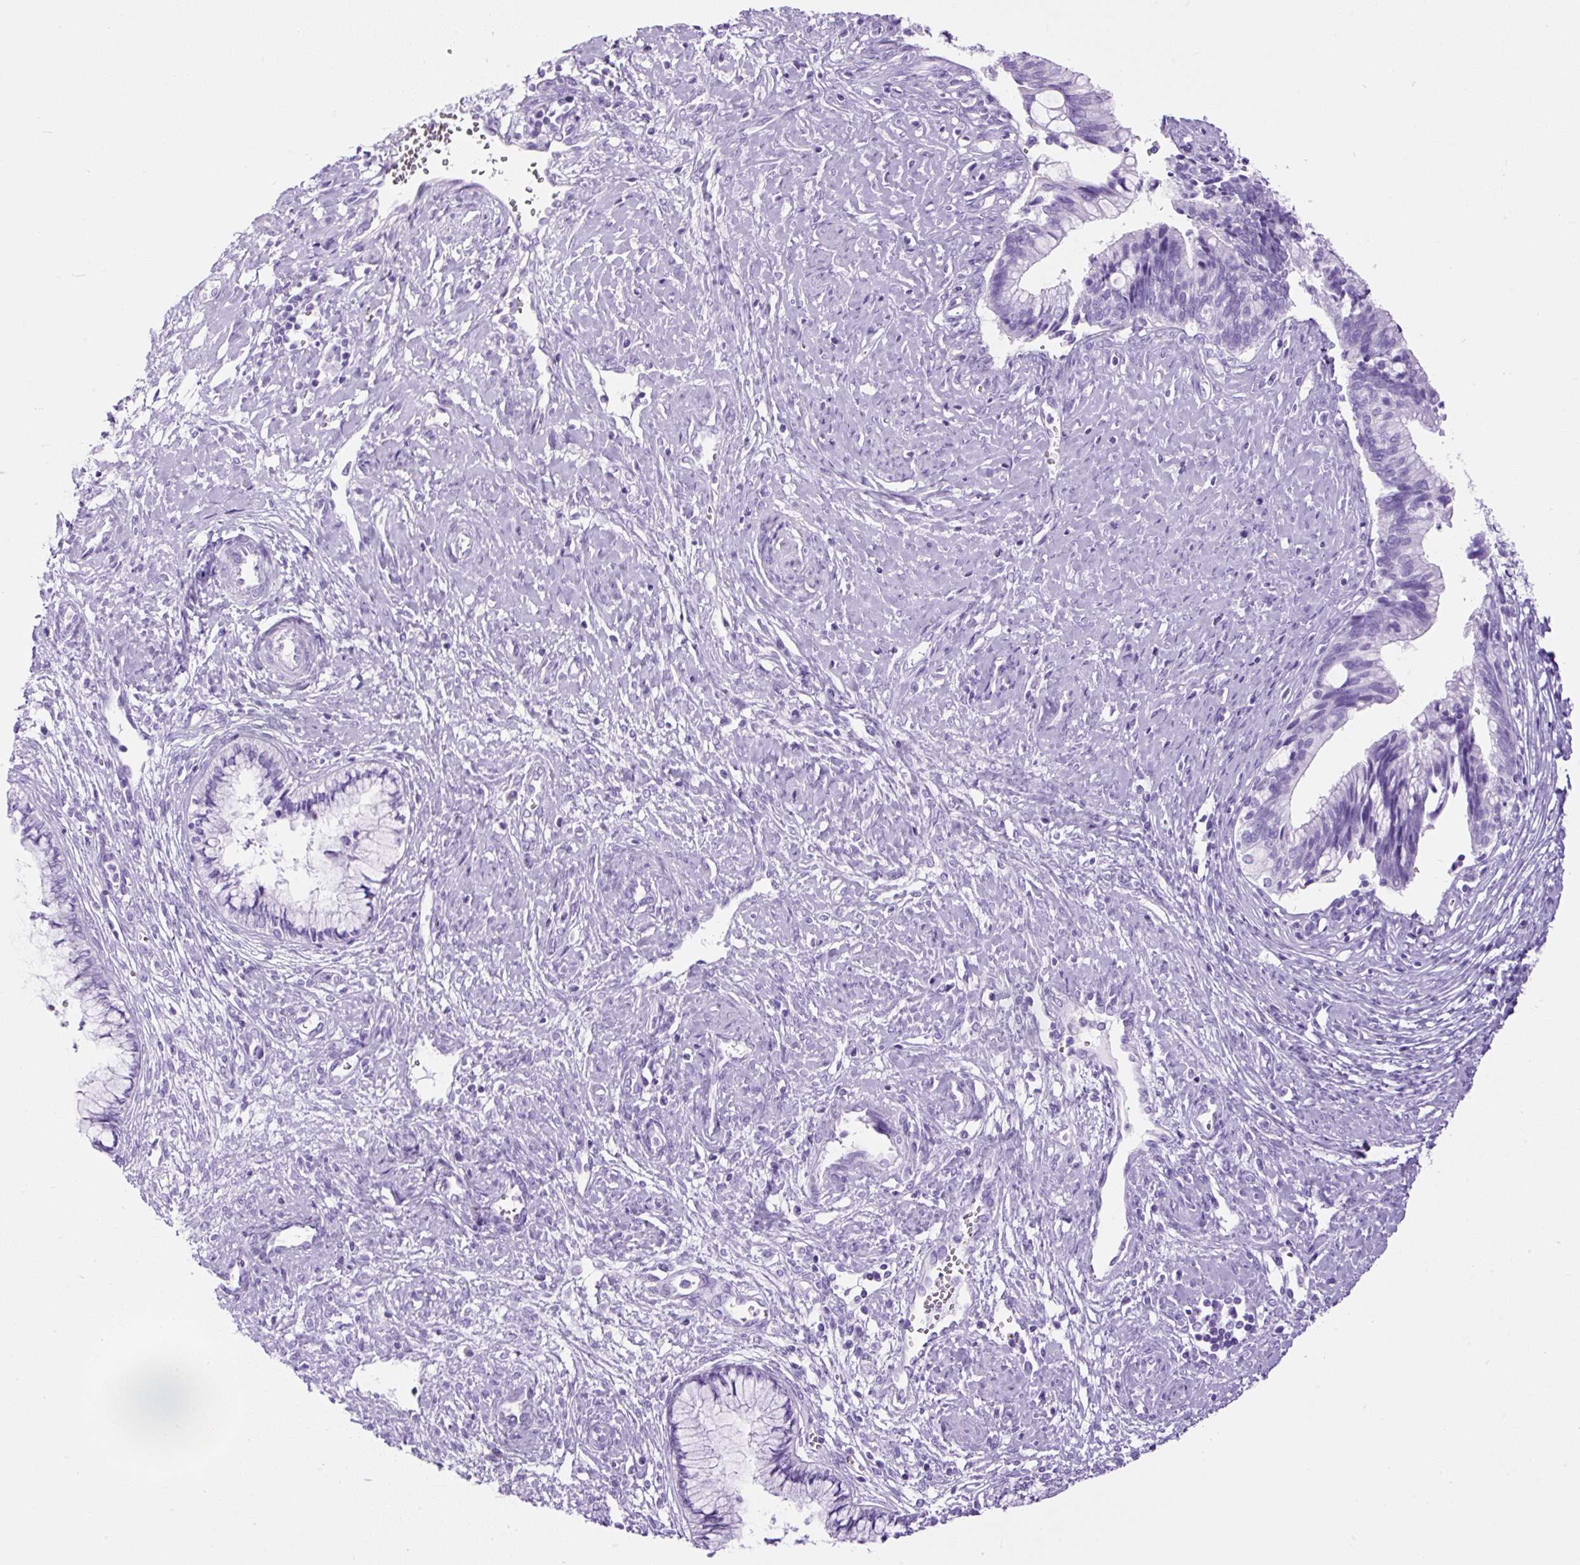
{"staining": {"intensity": "negative", "quantity": "none", "location": "none"}, "tissue": "cervical cancer", "cell_type": "Tumor cells", "image_type": "cancer", "snomed": [{"axis": "morphology", "description": "Adenocarcinoma, NOS"}, {"axis": "topography", "description": "Cervix"}], "caption": "Cervical adenocarcinoma stained for a protein using IHC shows no positivity tumor cells.", "gene": "CEL", "patient": {"sex": "female", "age": 44}}